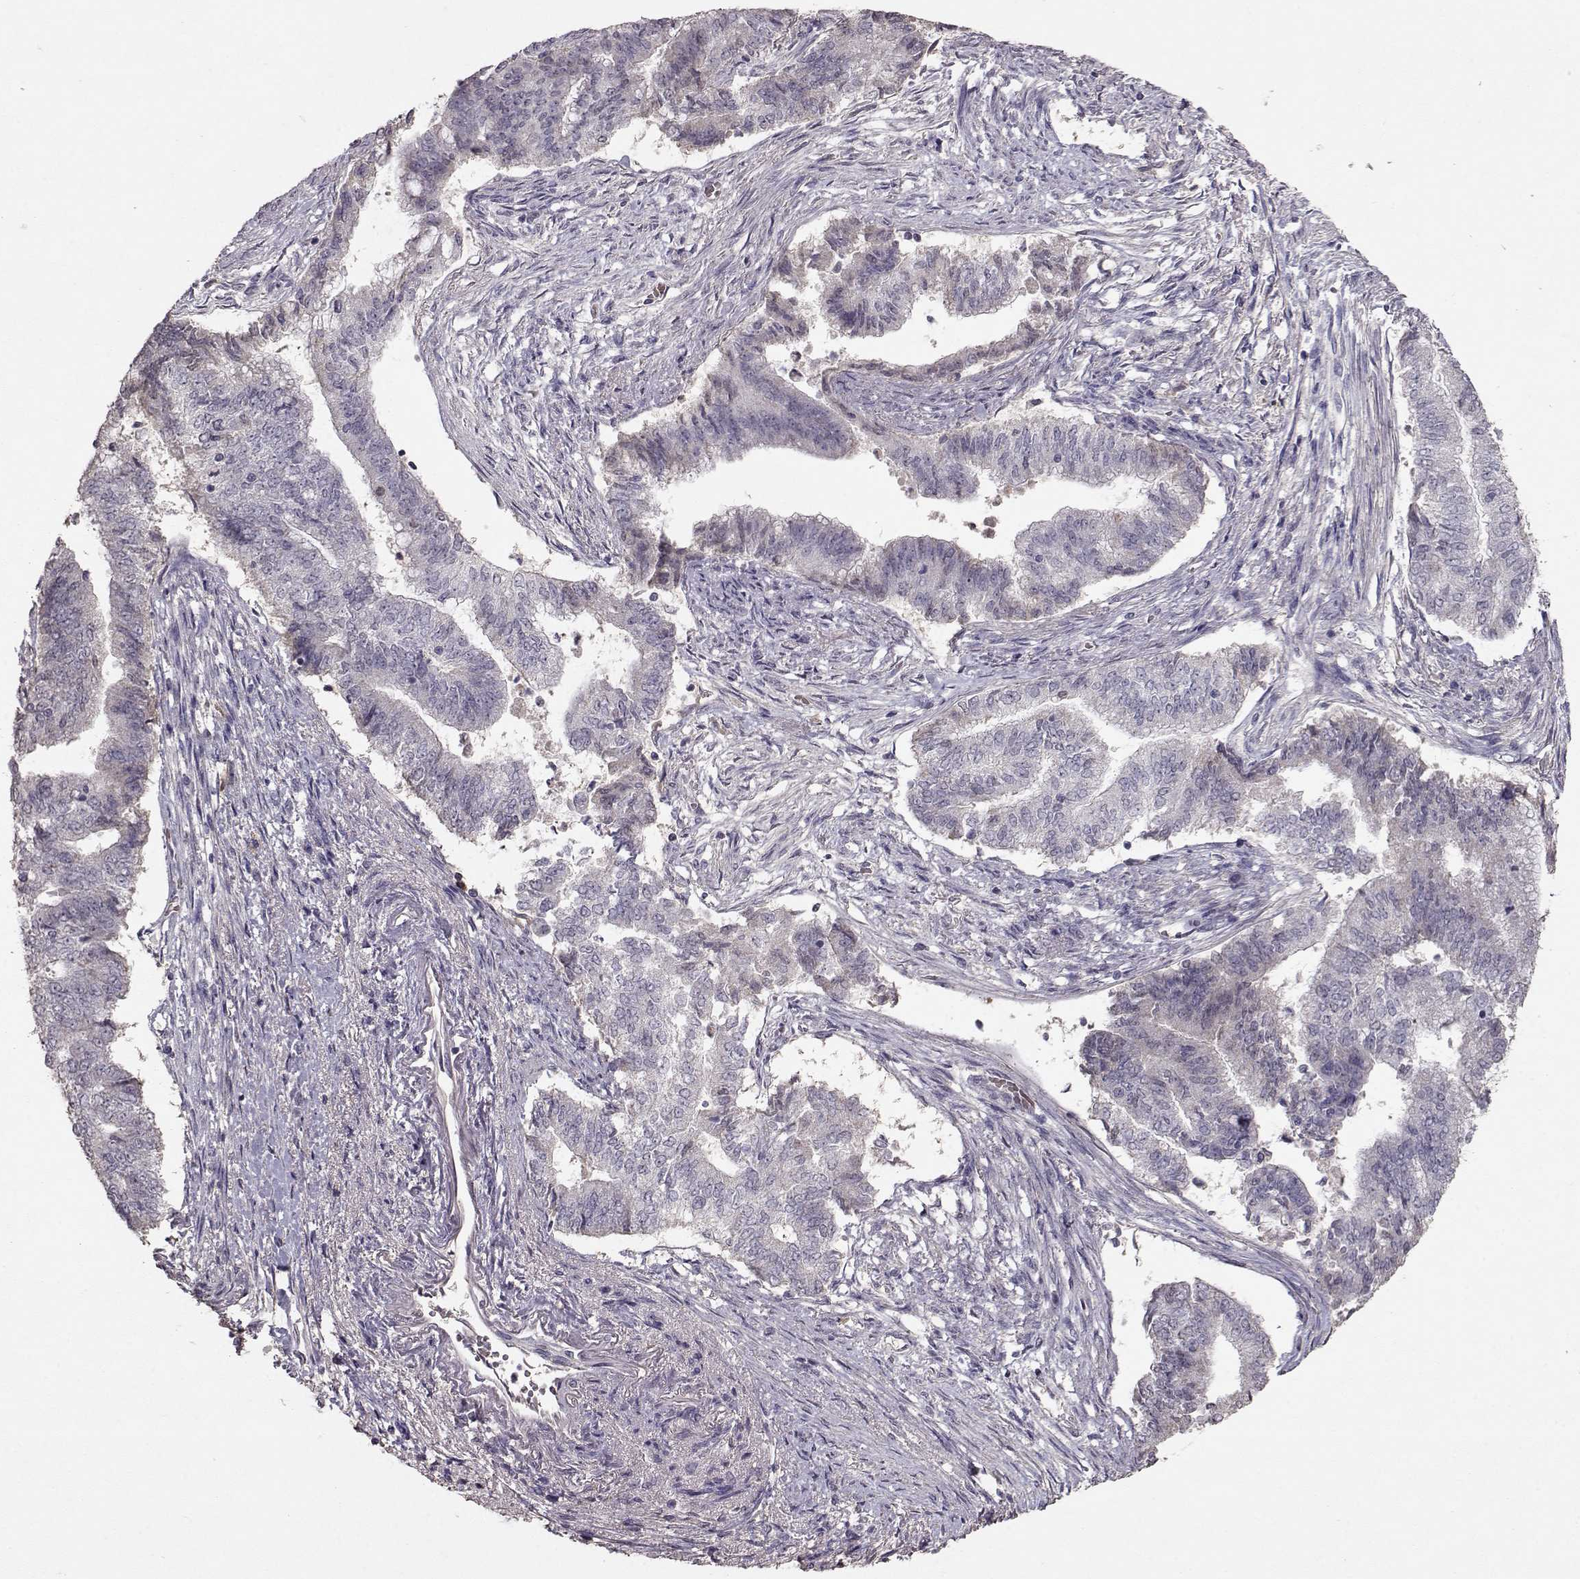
{"staining": {"intensity": "negative", "quantity": "none", "location": "none"}, "tissue": "endometrial cancer", "cell_type": "Tumor cells", "image_type": "cancer", "snomed": [{"axis": "morphology", "description": "Adenocarcinoma, NOS"}, {"axis": "topography", "description": "Endometrium"}], "caption": "This is an IHC photomicrograph of human endometrial cancer (adenocarcinoma). There is no staining in tumor cells.", "gene": "PMCH", "patient": {"sex": "female", "age": 65}}